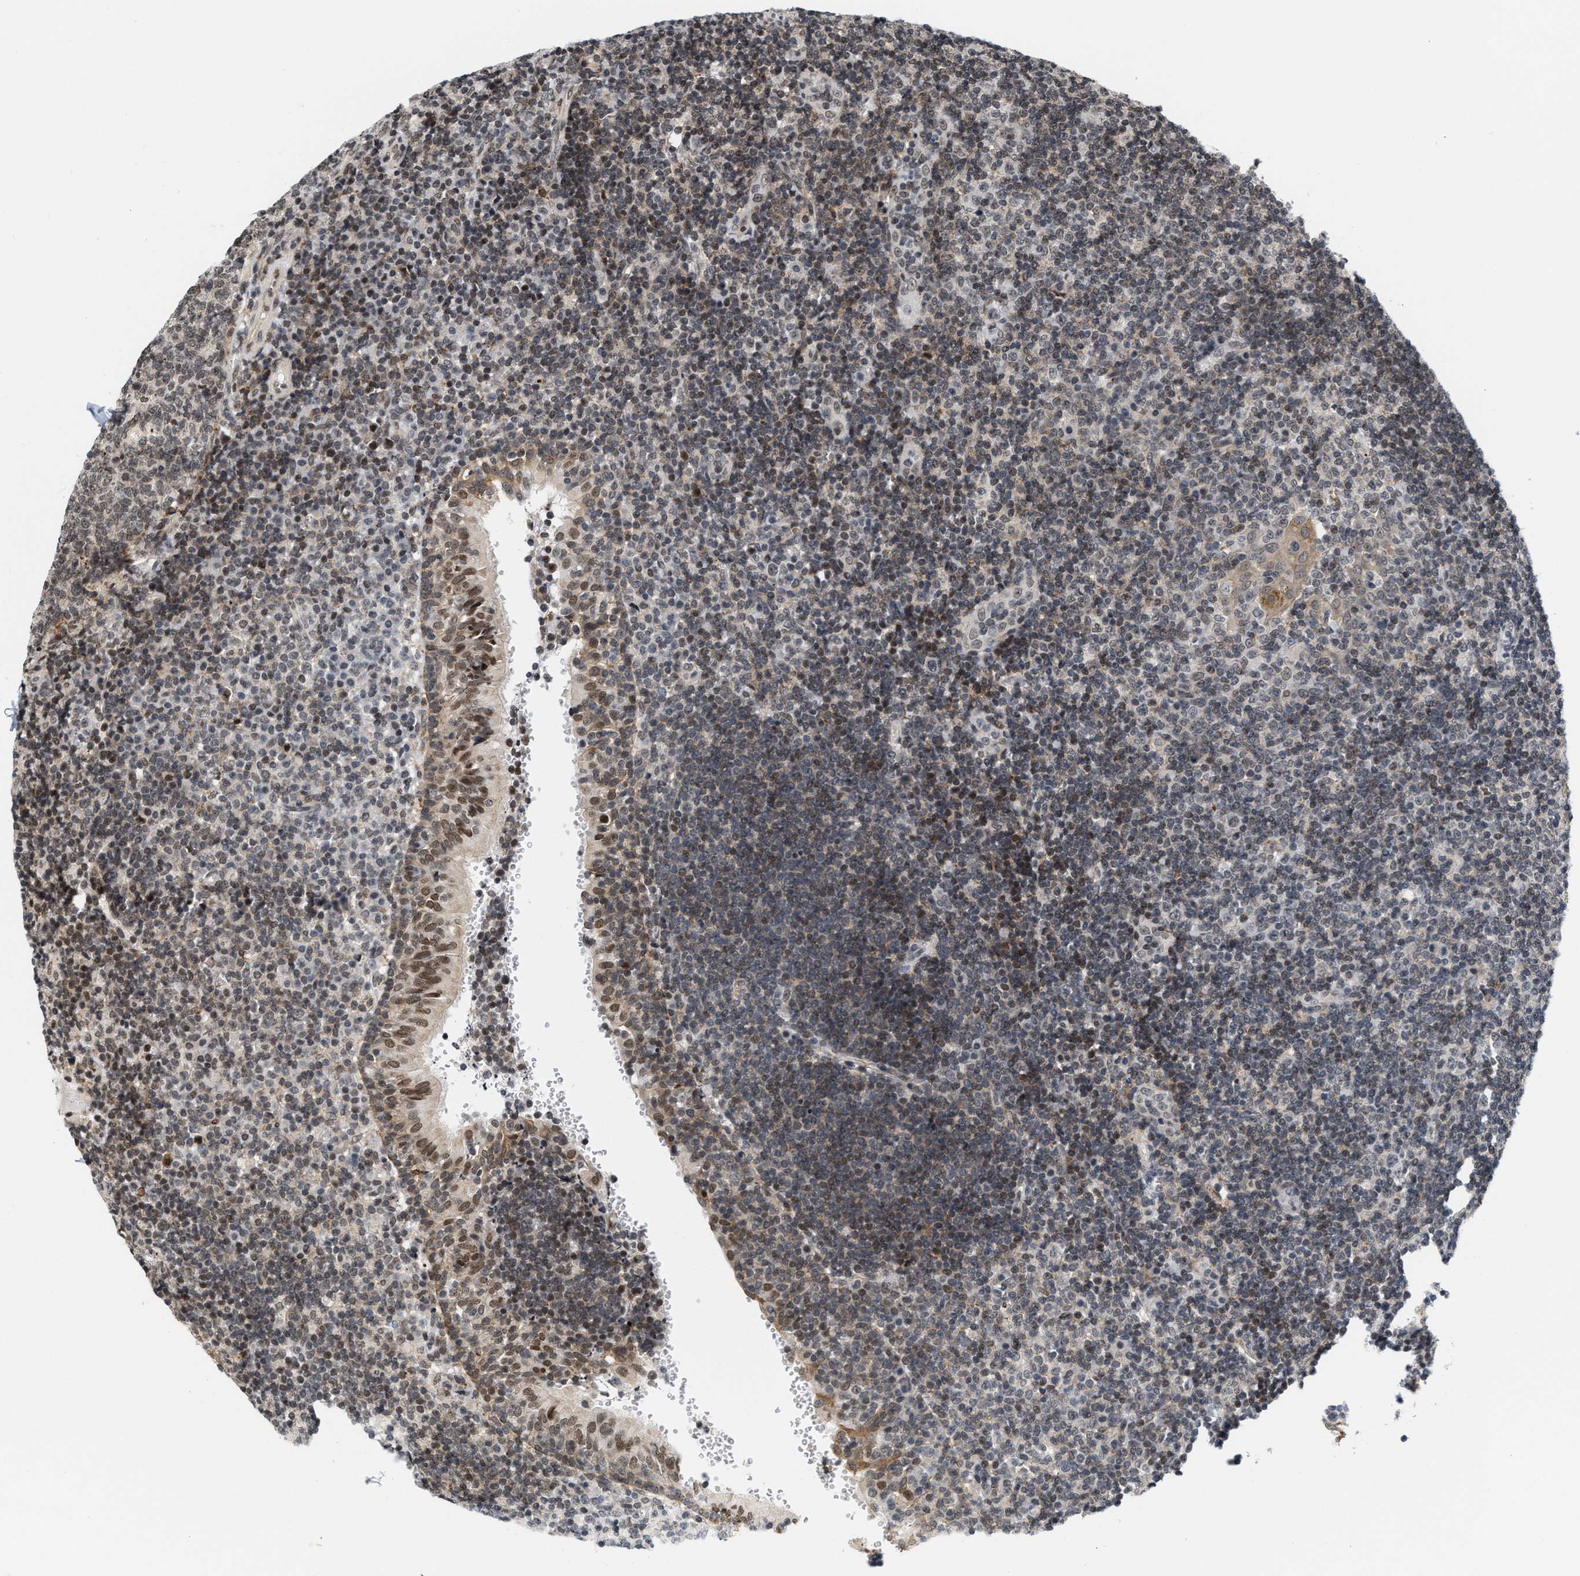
{"staining": {"intensity": "weak", "quantity": ">75%", "location": "nuclear"}, "tissue": "tonsil", "cell_type": "Germinal center cells", "image_type": "normal", "snomed": [{"axis": "morphology", "description": "Normal tissue, NOS"}, {"axis": "topography", "description": "Tonsil"}], "caption": "Immunohistochemistry (IHC) of normal human tonsil exhibits low levels of weak nuclear positivity in approximately >75% of germinal center cells.", "gene": "ANKRD6", "patient": {"sex": "female", "age": 40}}